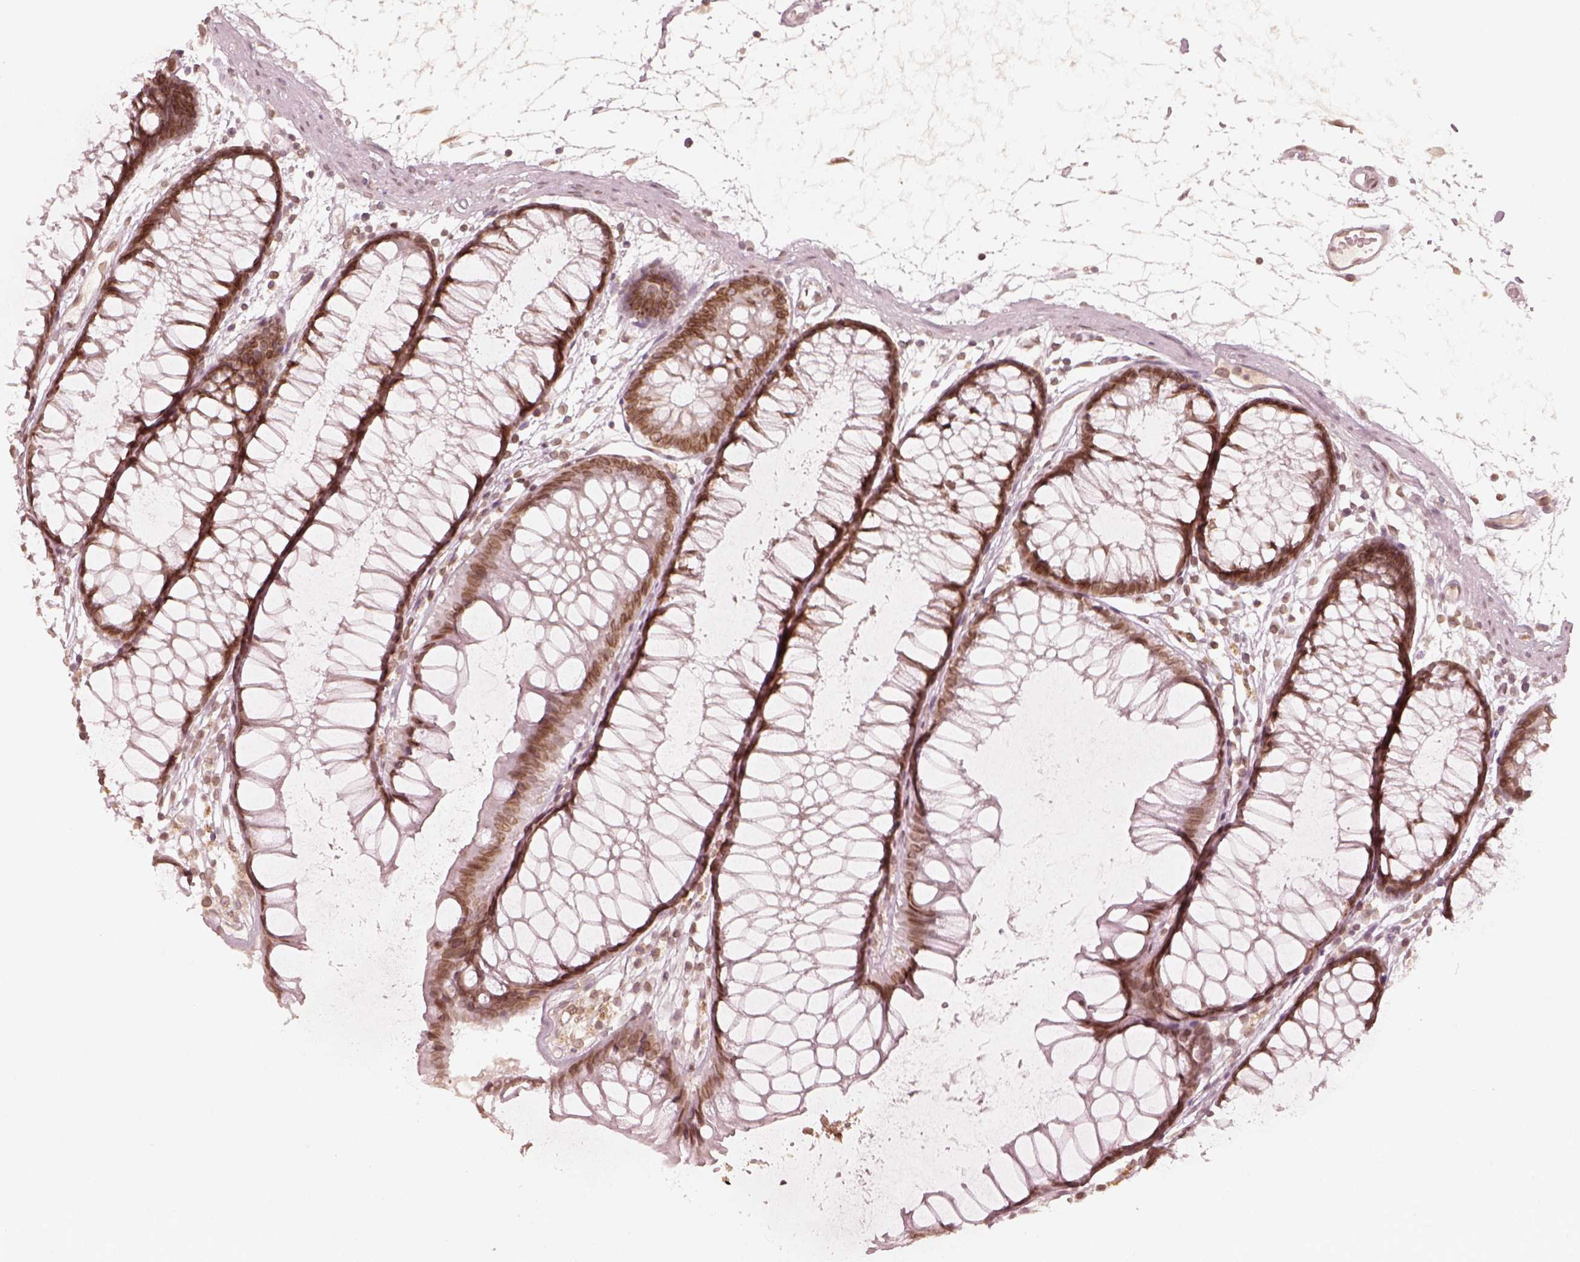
{"staining": {"intensity": "negative", "quantity": "none", "location": "none"}, "tissue": "colon", "cell_type": "Endothelial cells", "image_type": "normal", "snomed": [{"axis": "morphology", "description": "Normal tissue, NOS"}, {"axis": "morphology", "description": "Adenocarcinoma, NOS"}, {"axis": "topography", "description": "Colon"}], "caption": "A micrograph of colon stained for a protein reveals no brown staining in endothelial cells. The staining was performed using DAB to visualize the protein expression in brown, while the nuclei were stained in blue with hematoxylin (Magnification: 20x).", "gene": "DCAF12", "patient": {"sex": "male", "age": 65}}